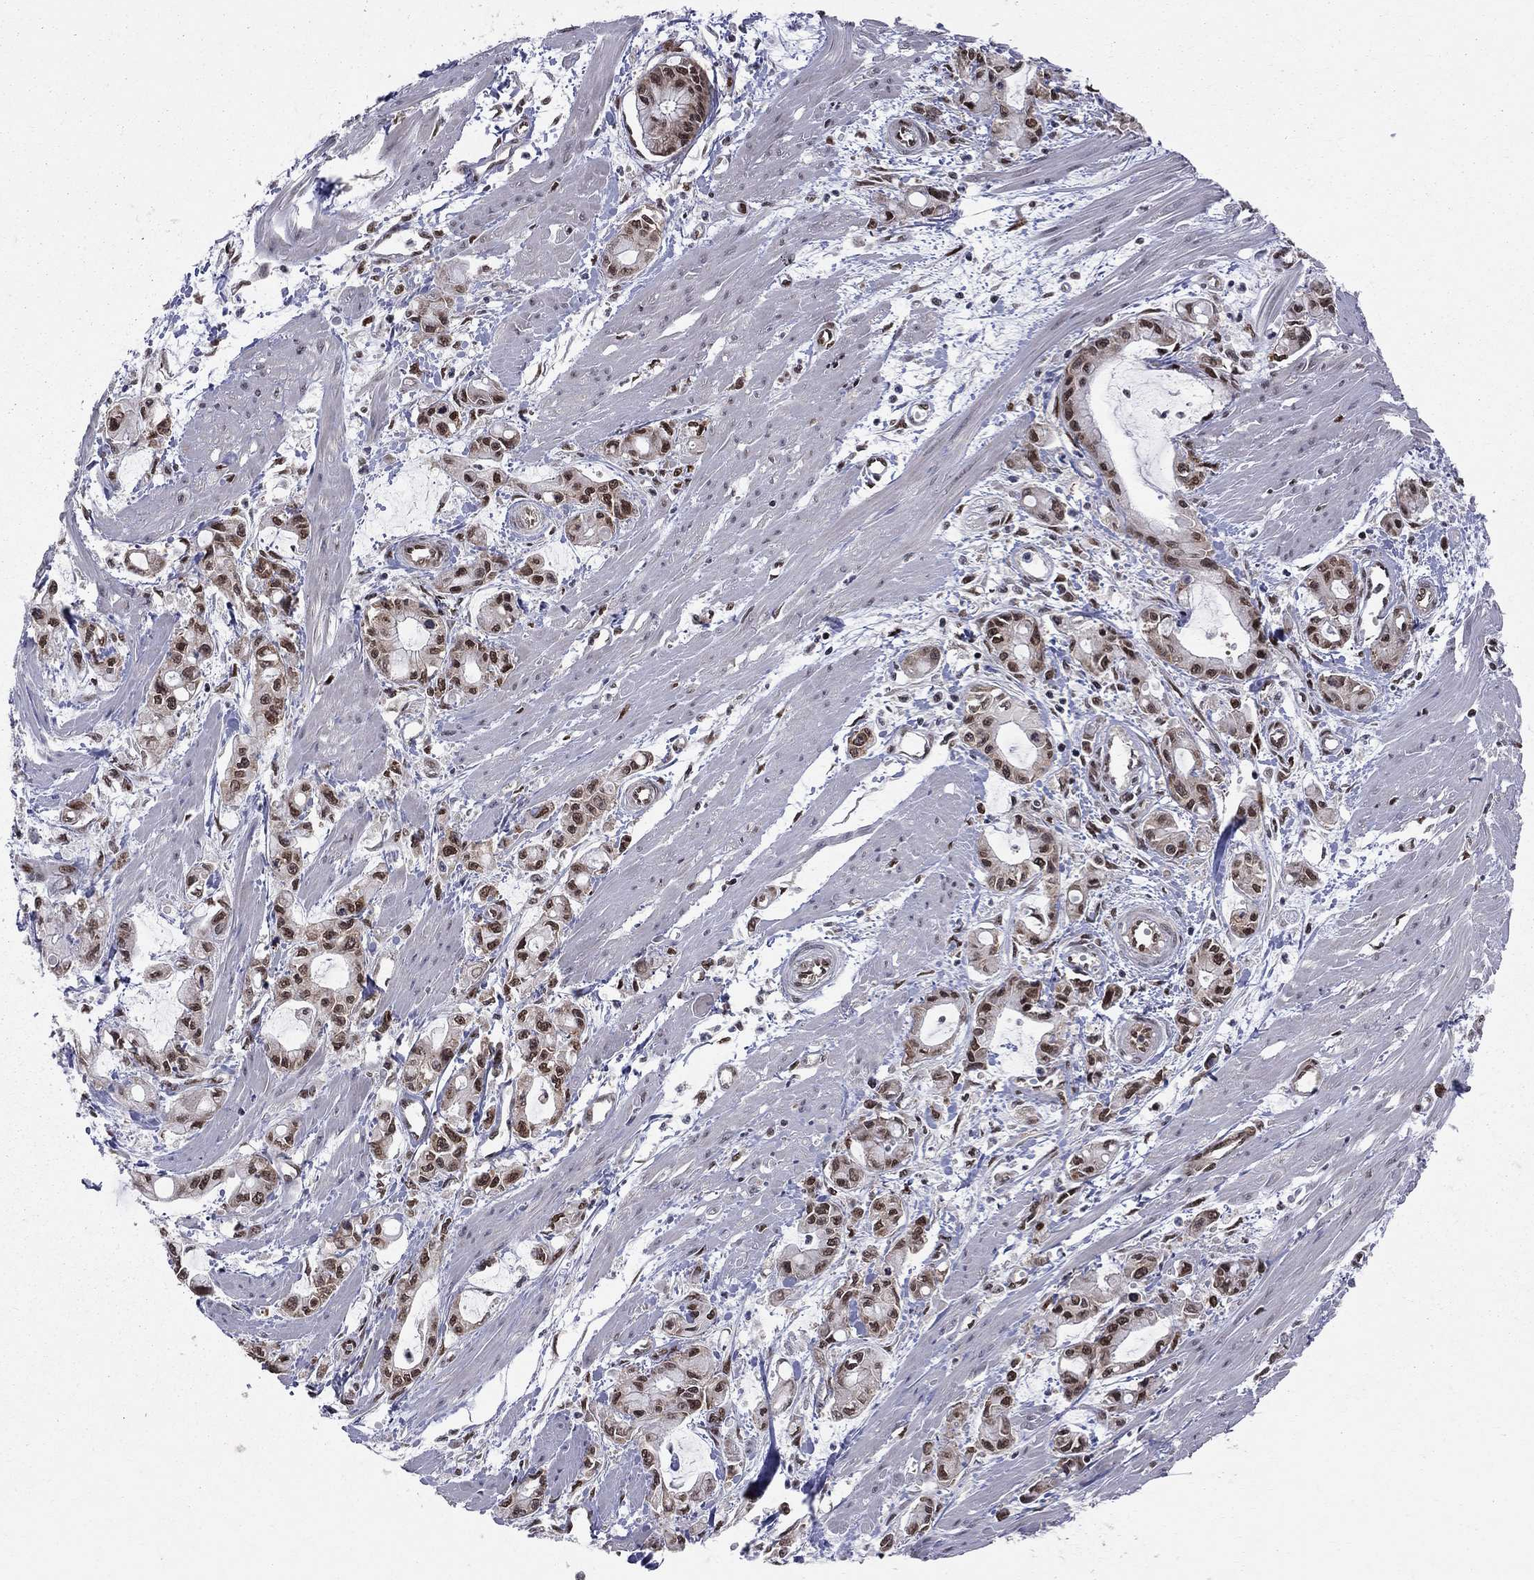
{"staining": {"intensity": "strong", "quantity": "25%-75%", "location": "nuclear"}, "tissue": "pancreatic cancer", "cell_type": "Tumor cells", "image_type": "cancer", "snomed": [{"axis": "morphology", "description": "Adenocarcinoma, NOS"}, {"axis": "topography", "description": "Pancreas"}], "caption": "Protein staining exhibits strong nuclear positivity in approximately 25%-75% of tumor cells in adenocarcinoma (pancreatic).", "gene": "SAP30L", "patient": {"sex": "male", "age": 48}}